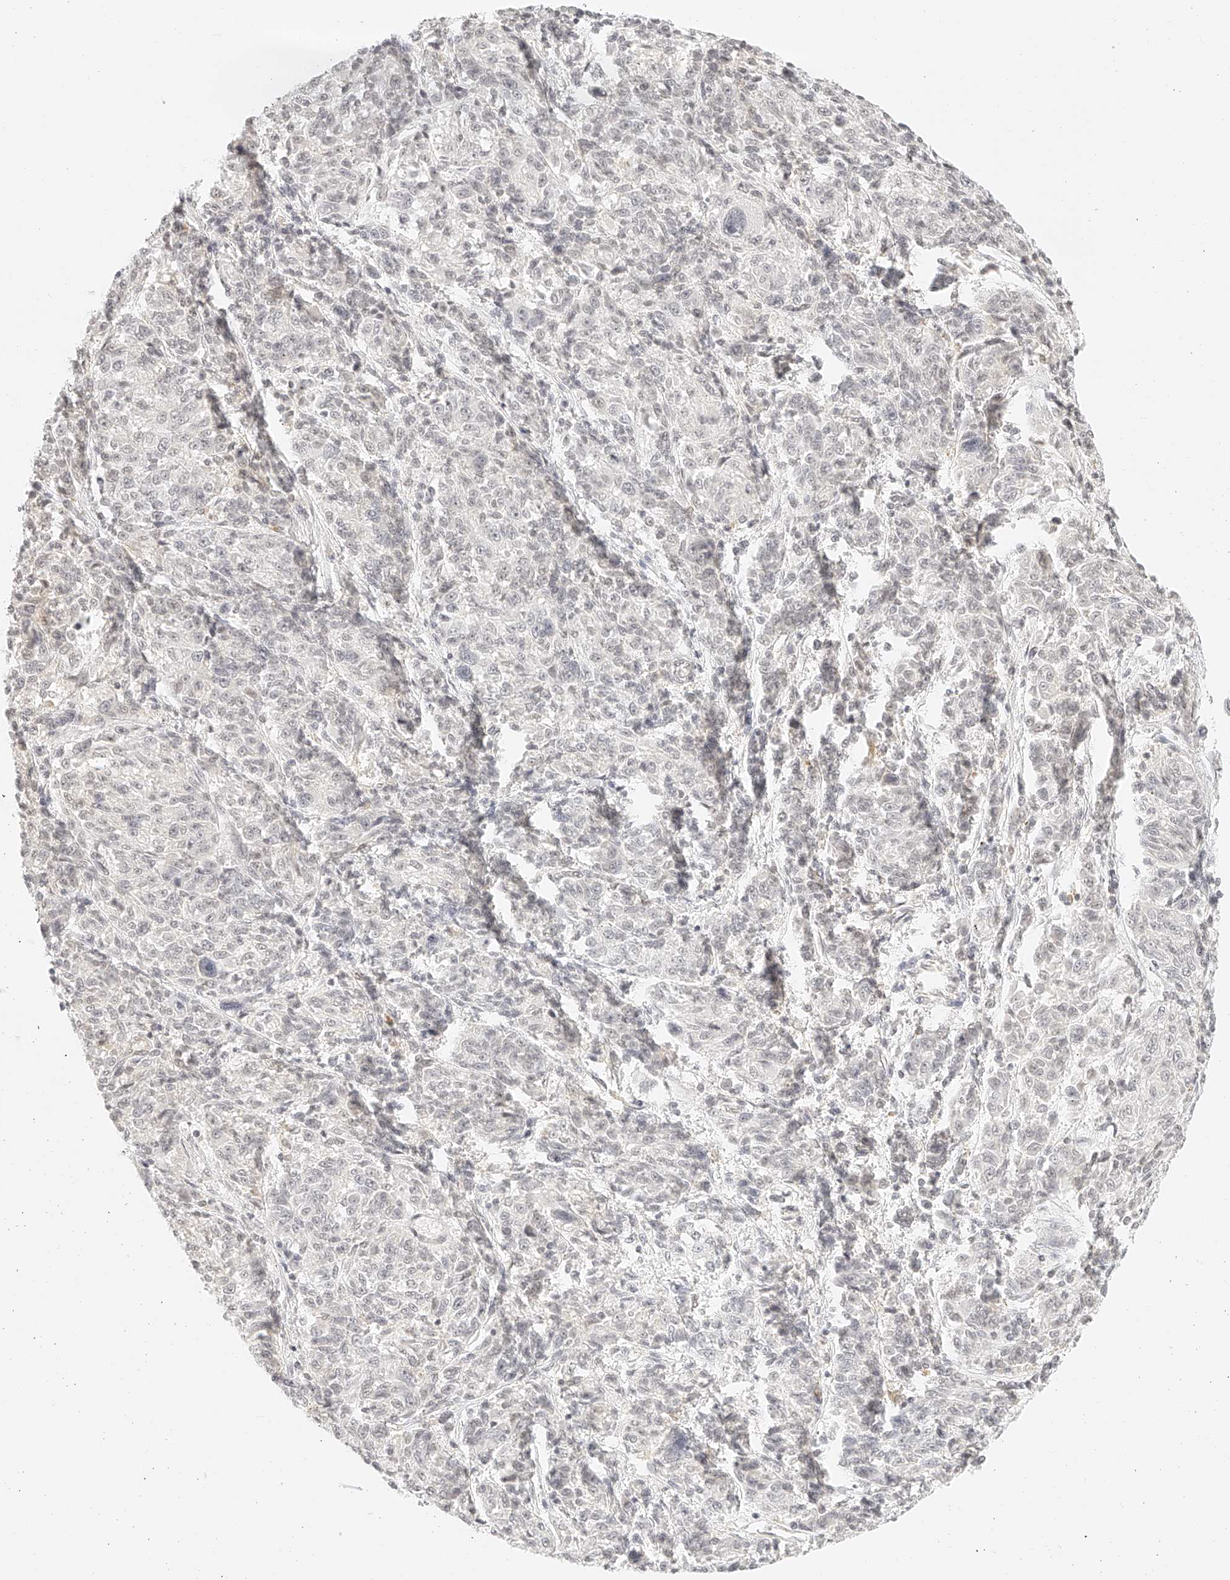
{"staining": {"intensity": "negative", "quantity": "none", "location": "none"}, "tissue": "melanoma", "cell_type": "Tumor cells", "image_type": "cancer", "snomed": [{"axis": "morphology", "description": "Malignant melanoma, NOS"}, {"axis": "topography", "description": "Skin"}], "caption": "The histopathology image shows no significant expression in tumor cells of malignant melanoma. The staining was performed using DAB to visualize the protein expression in brown, while the nuclei were stained in blue with hematoxylin (Magnification: 20x).", "gene": "ZFP69", "patient": {"sex": "male", "age": 53}}